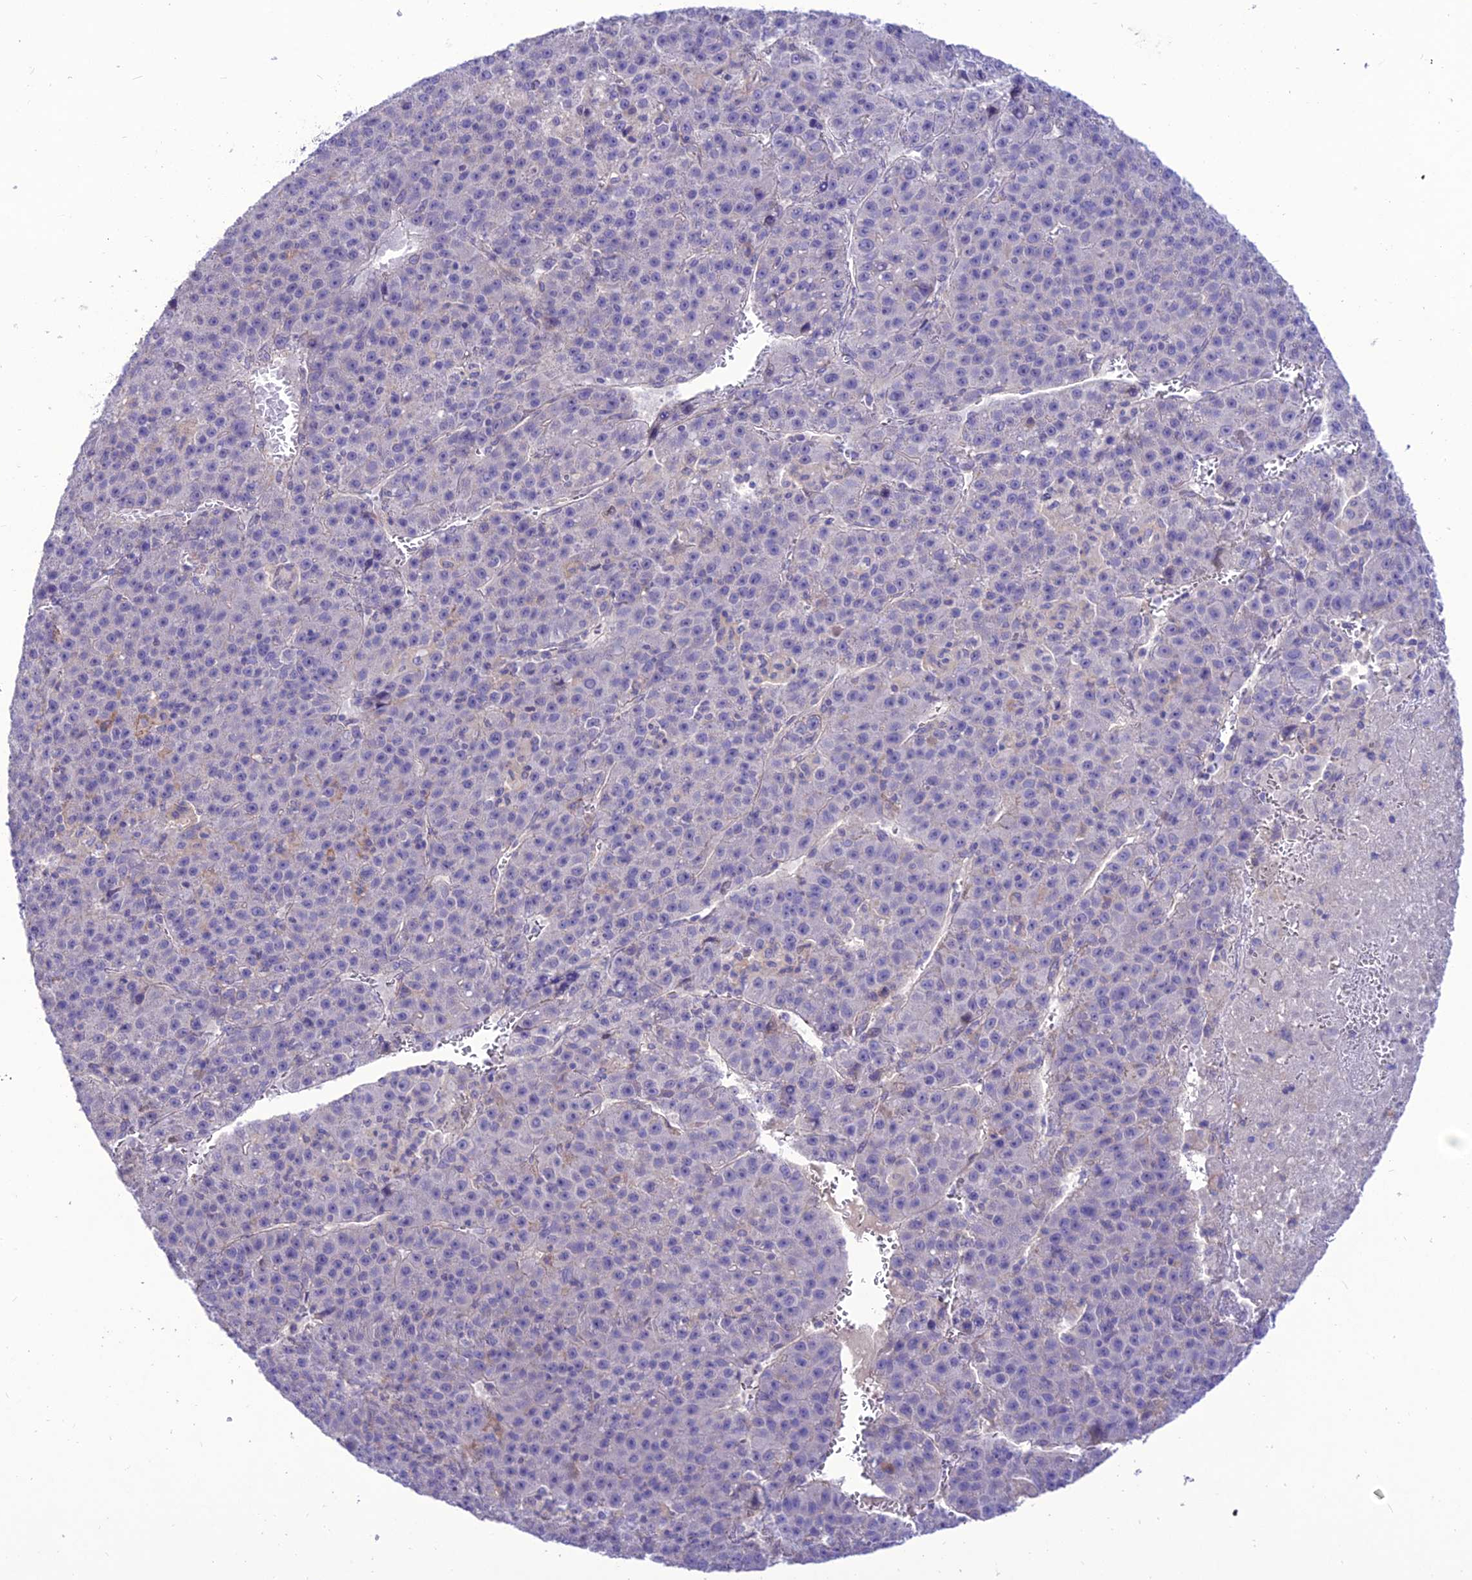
{"staining": {"intensity": "negative", "quantity": "none", "location": "none"}, "tissue": "liver cancer", "cell_type": "Tumor cells", "image_type": "cancer", "snomed": [{"axis": "morphology", "description": "Carcinoma, Hepatocellular, NOS"}, {"axis": "topography", "description": "Liver"}], "caption": "The immunohistochemistry photomicrograph has no significant staining in tumor cells of liver cancer (hepatocellular carcinoma) tissue. Nuclei are stained in blue.", "gene": "TEKT3", "patient": {"sex": "female", "age": 53}}